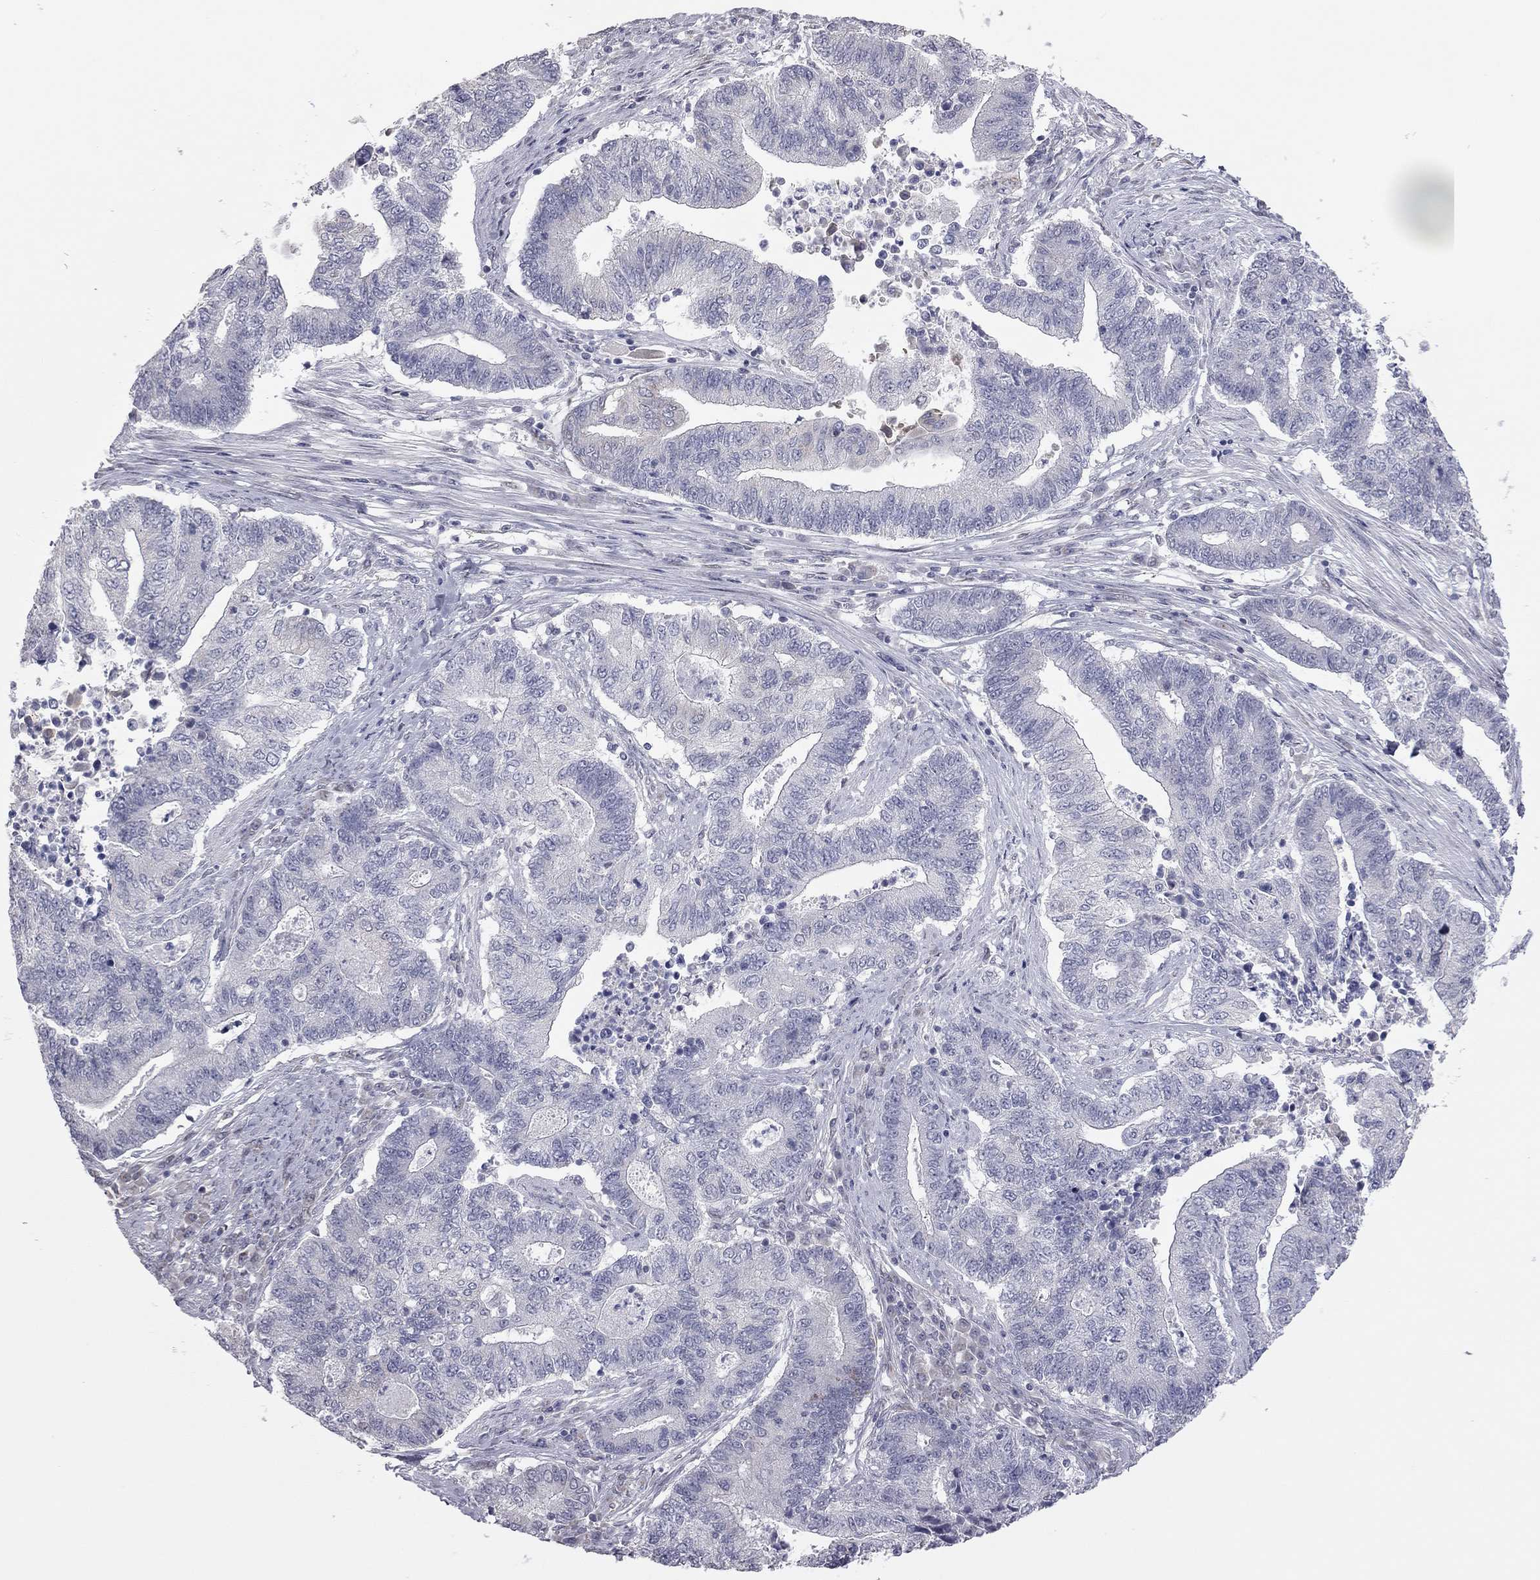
{"staining": {"intensity": "negative", "quantity": "none", "location": "none"}, "tissue": "endometrial cancer", "cell_type": "Tumor cells", "image_type": "cancer", "snomed": [{"axis": "morphology", "description": "Adenocarcinoma, NOS"}, {"axis": "topography", "description": "Uterus"}, {"axis": "topography", "description": "Endometrium"}], "caption": "High power microscopy histopathology image of an immunohistochemistry micrograph of endometrial cancer, revealing no significant expression in tumor cells.", "gene": "MC3R", "patient": {"sex": "female", "age": 54}}